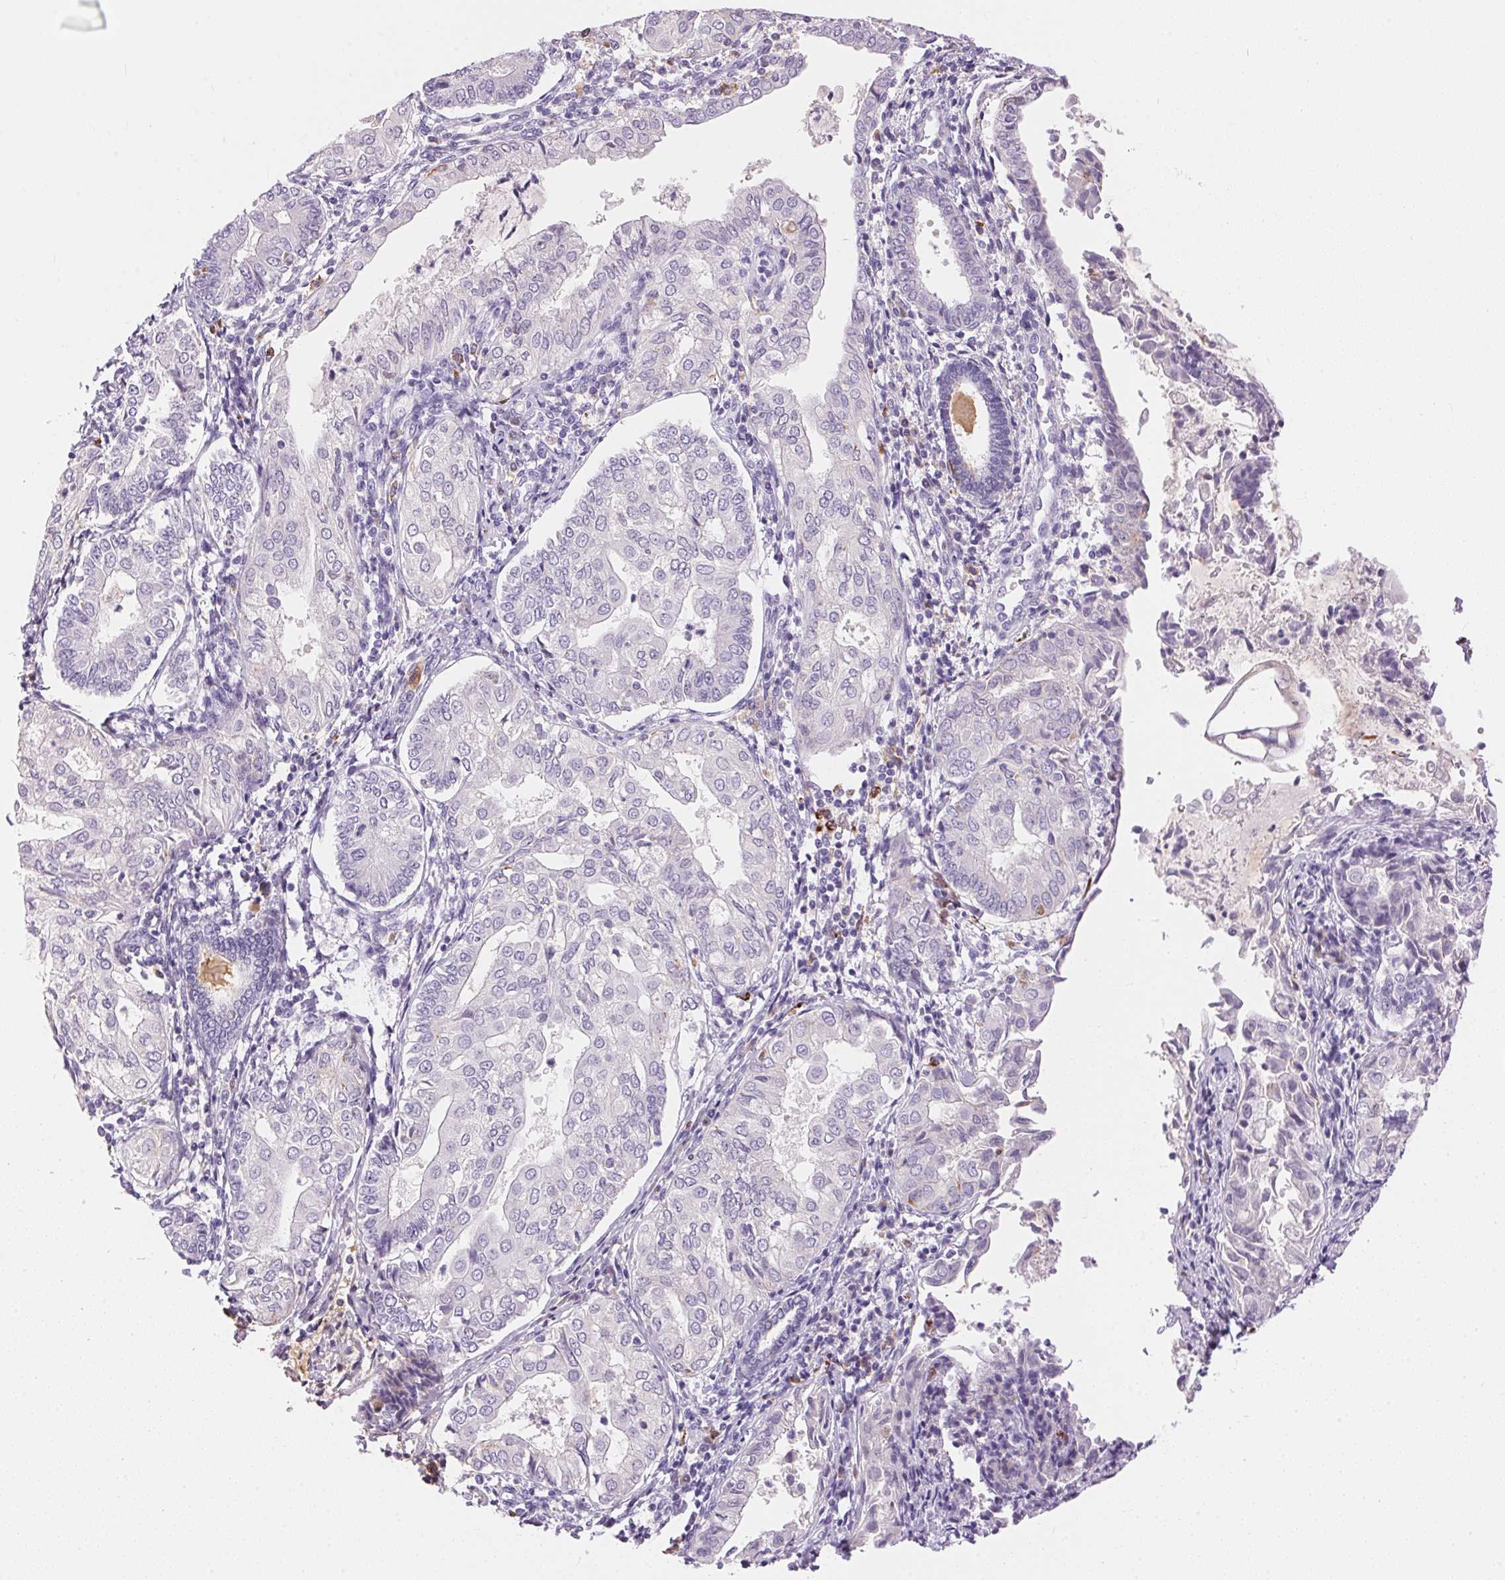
{"staining": {"intensity": "negative", "quantity": "none", "location": "none"}, "tissue": "endometrial cancer", "cell_type": "Tumor cells", "image_type": "cancer", "snomed": [{"axis": "morphology", "description": "Adenocarcinoma, NOS"}, {"axis": "topography", "description": "Endometrium"}], "caption": "There is no significant staining in tumor cells of adenocarcinoma (endometrial).", "gene": "PNLIPRP3", "patient": {"sex": "female", "age": 68}}